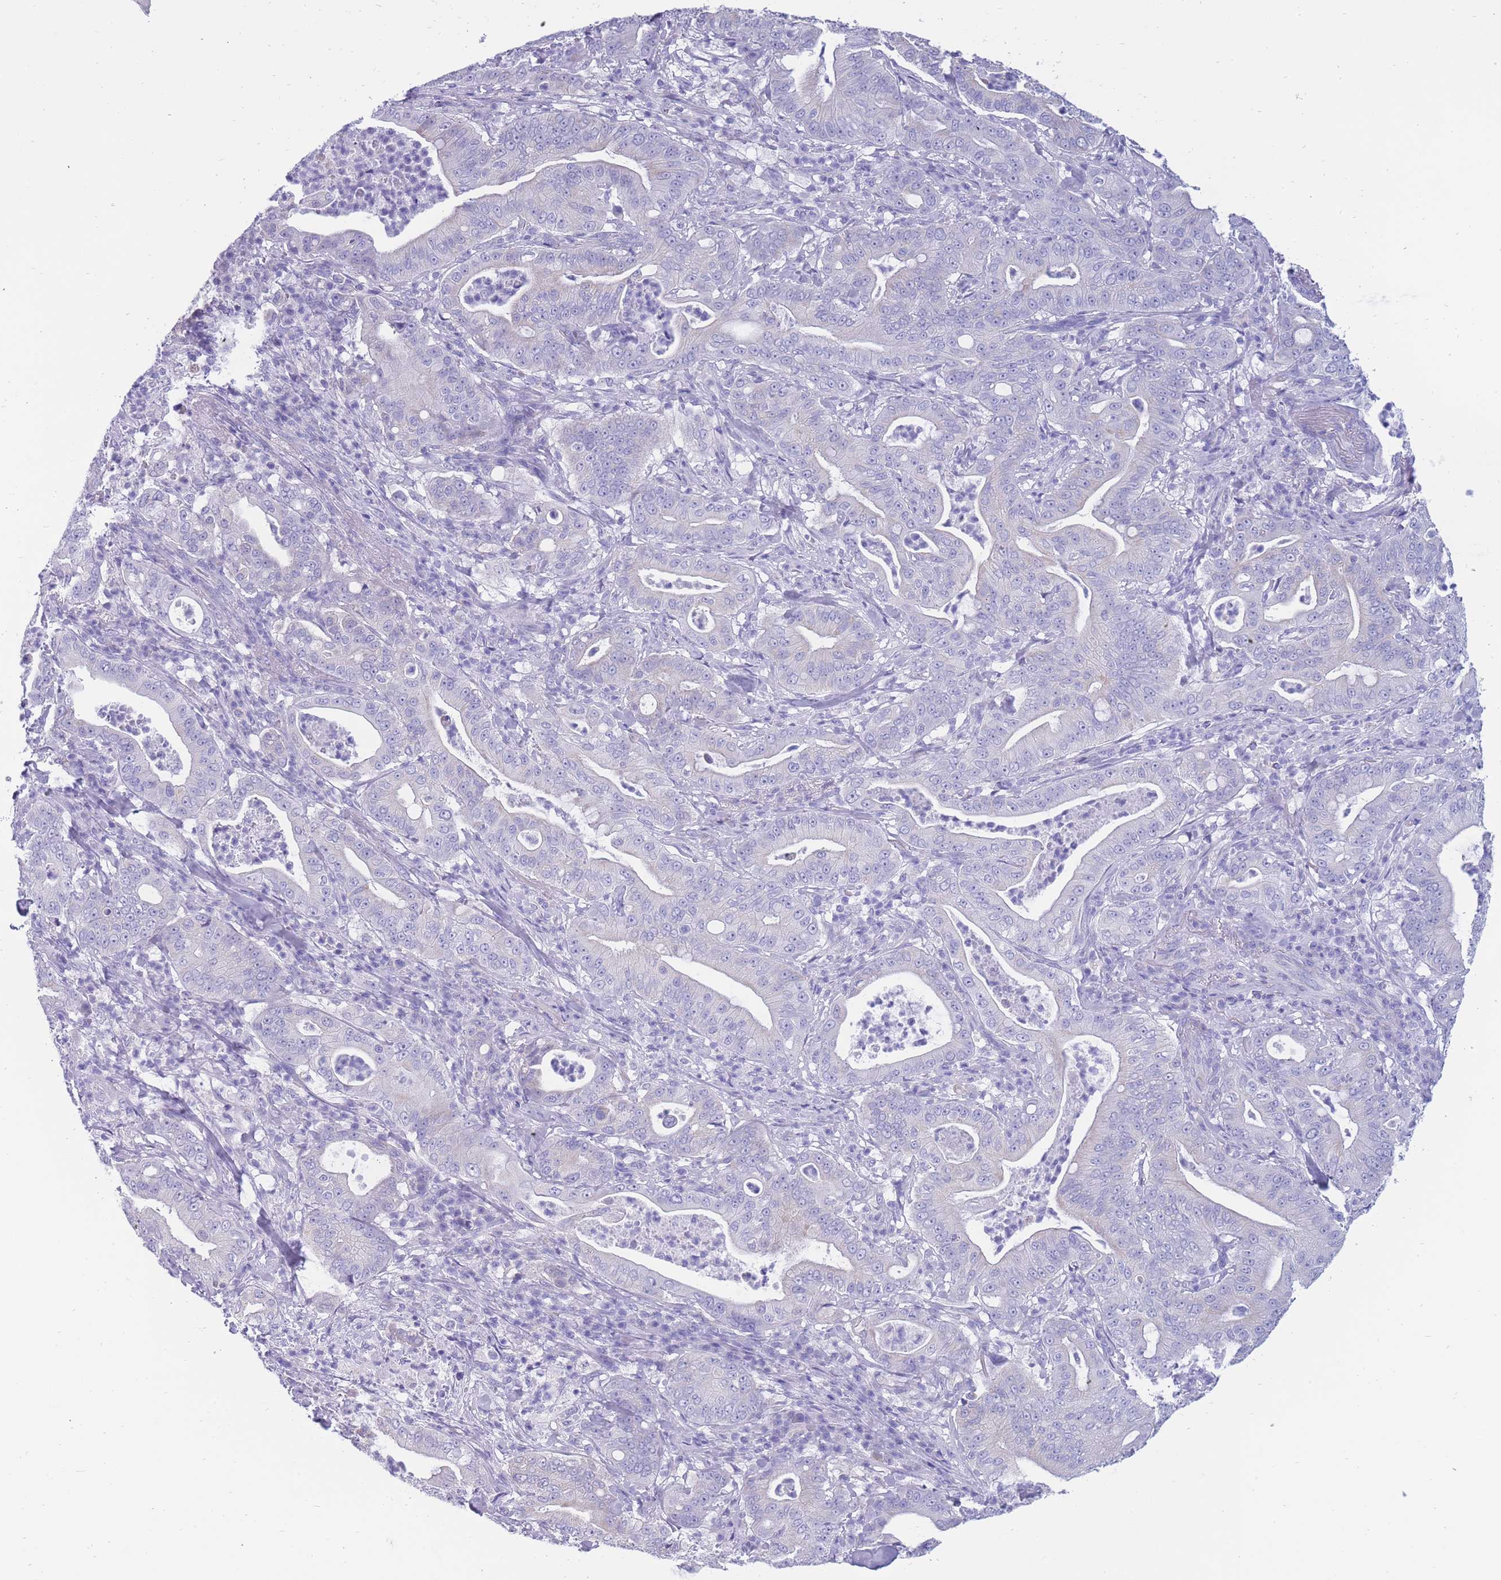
{"staining": {"intensity": "negative", "quantity": "none", "location": "none"}, "tissue": "pancreatic cancer", "cell_type": "Tumor cells", "image_type": "cancer", "snomed": [{"axis": "morphology", "description": "Adenocarcinoma, NOS"}, {"axis": "topography", "description": "Pancreas"}], "caption": "Tumor cells are negative for protein expression in human adenocarcinoma (pancreatic).", "gene": "INTS2", "patient": {"sex": "male", "age": 71}}